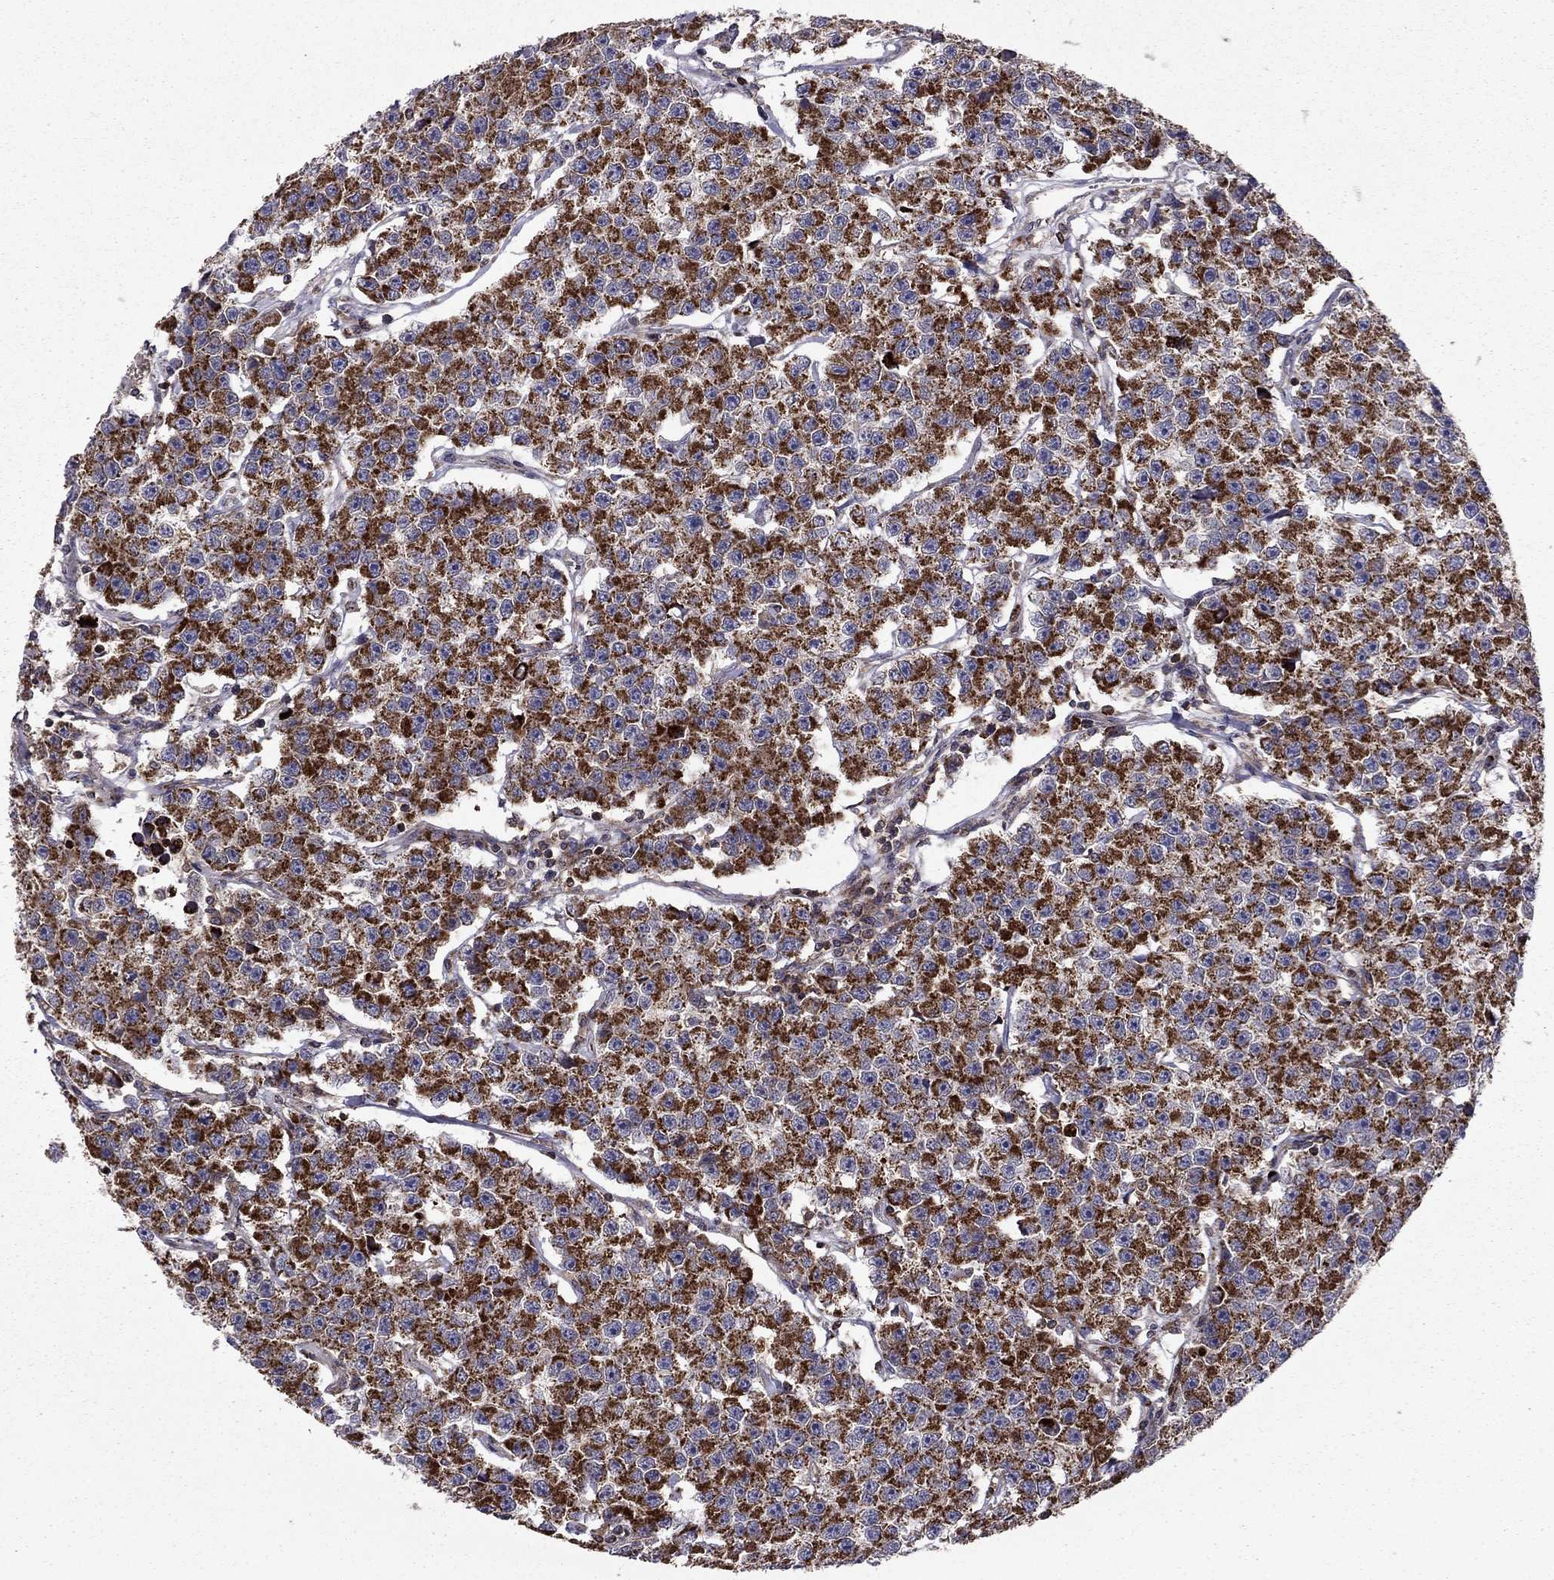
{"staining": {"intensity": "strong", "quantity": ">75%", "location": "cytoplasmic/membranous"}, "tissue": "testis cancer", "cell_type": "Tumor cells", "image_type": "cancer", "snomed": [{"axis": "morphology", "description": "Seminoma, NOS"}, {"axis": "topography", "description": "Testis"}], "caption": "Immunohistochemistry micrograph of neoplastic tissue: human testis seminoma stained using immunohistochemistry reveals high levels of strong protein expression localized specifically in the cytoplasmic/membranous of tumor cells, appearing as a cytoplasmic/membranous brown color.", "gene": "ALG6", "patient": {"sex": "male", "age": 59}}